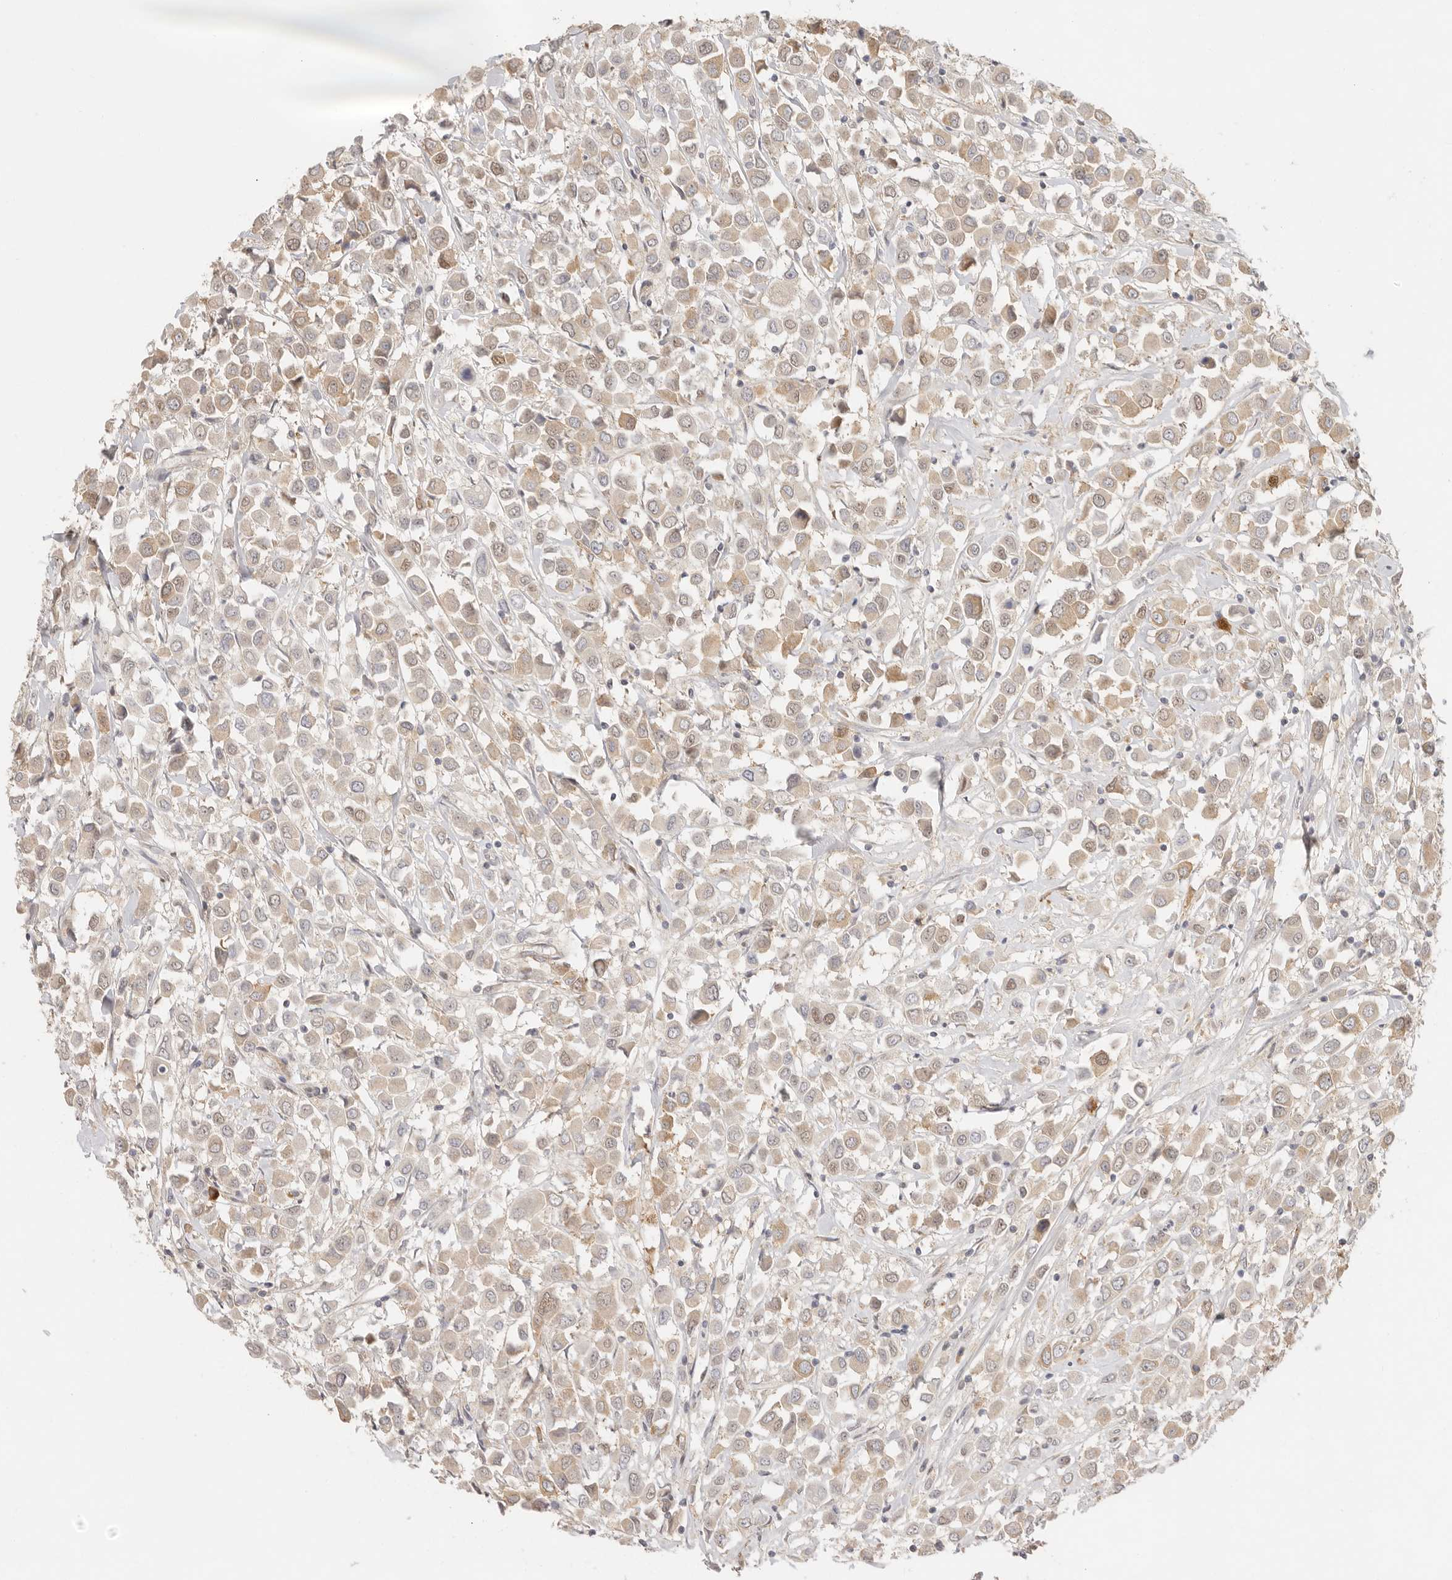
{"staining": {"intensity": "moderate", "quantity": ">75%", "location": "cytoplasmic/membranous"}, "tissue": "breast cancer", "cell_type": "Tumor cells", "image_type": "cancer", "snomed": [{"axis": "morphology", "description": "Duct carcinoma"}, {"axis": "topography", "description": "Breast"}], "caption": "Breast cancer tissue exhibits moderate cytoplasmic/membranous positivity in approximately >75% of tumor cells, visualized by immunohistochemistry.", "gene": "PABPC4", "patient": {"sex": "female", "age": 61}}